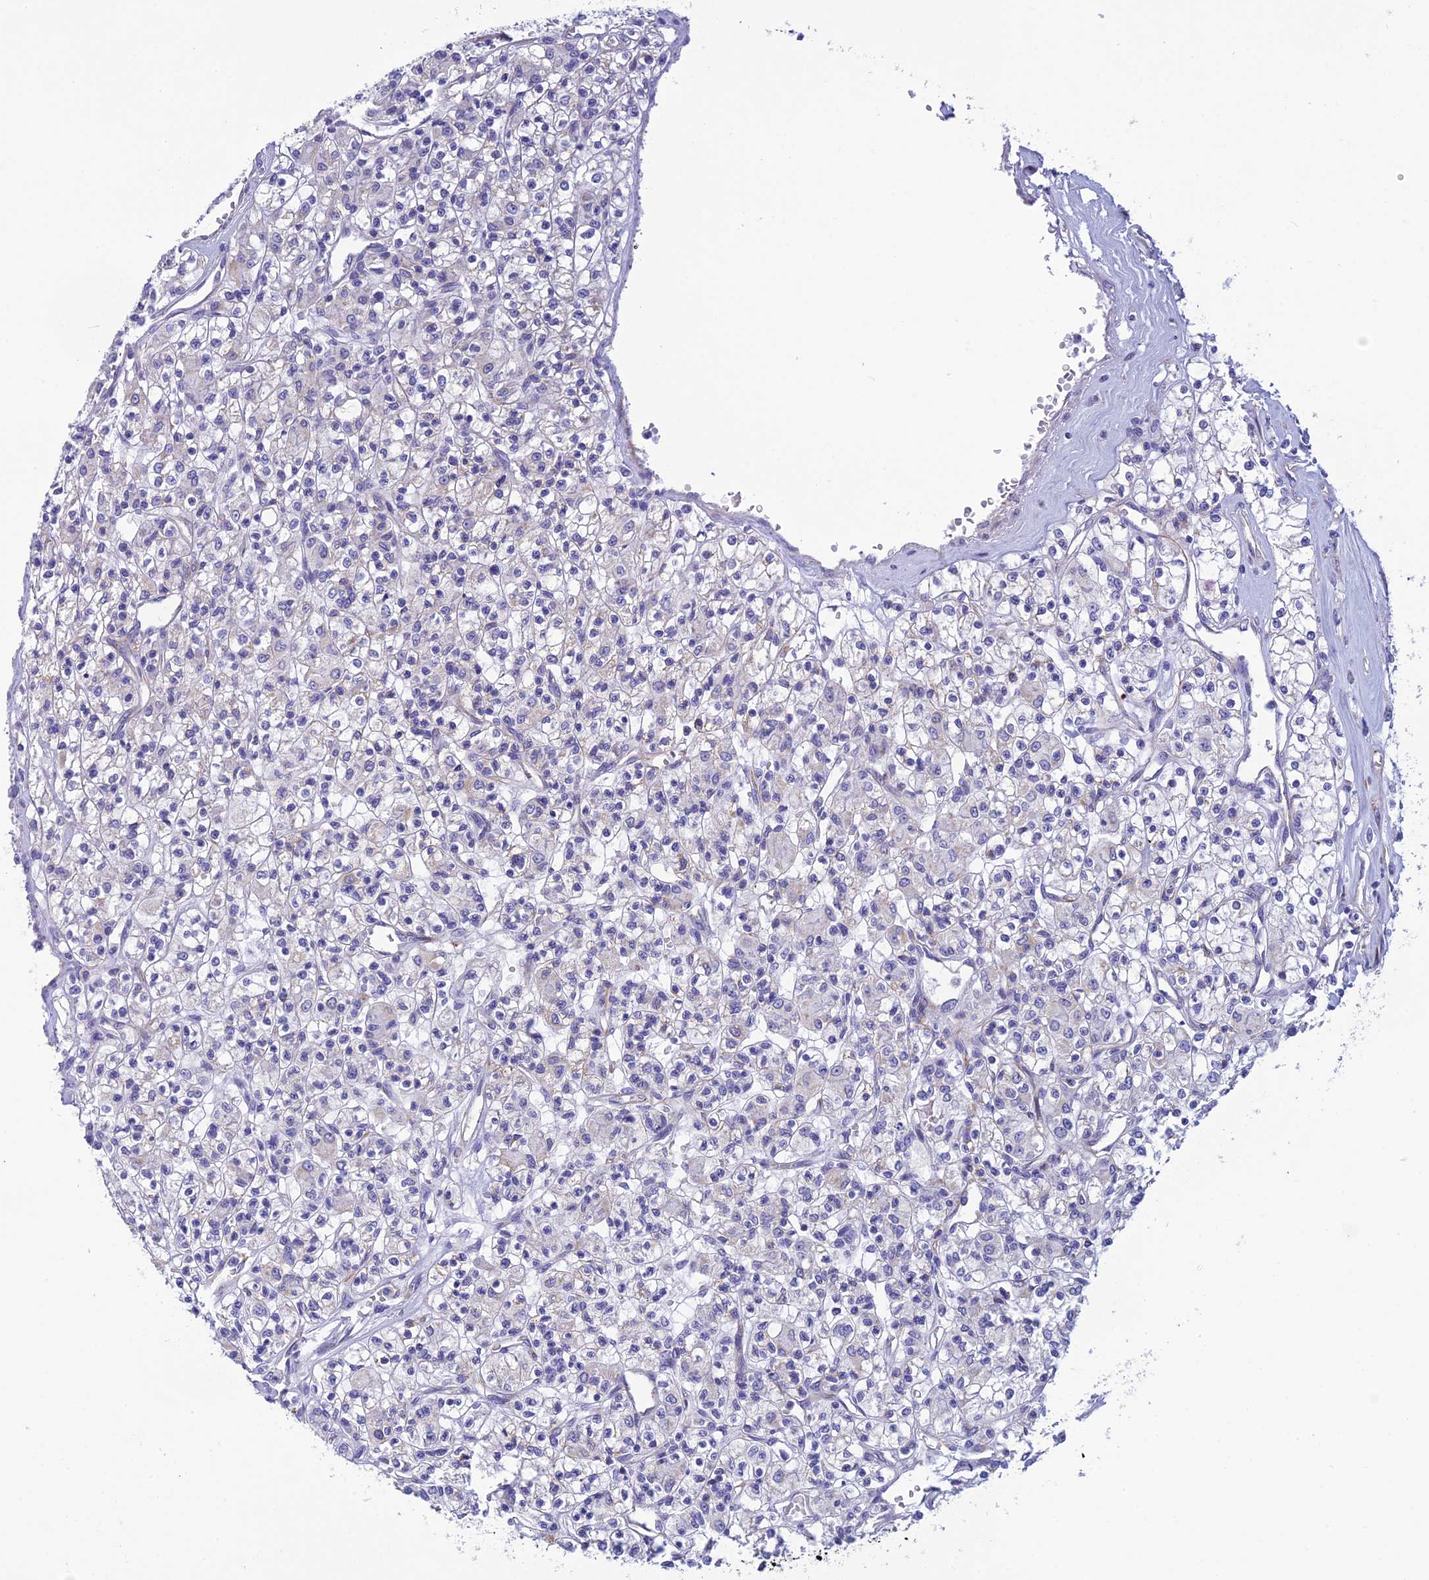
{"staining": {"intensity": "negative", "quantity": "none", "location": "none"}, "tissue": "renal cancer", "cell_type": "Tumor cells", "image_type": "cancer", "snomed": [{"axis": "morphology", "description": "Adenocarcinoma, NOS"}, {"axis": "topography", "description": "Kidney"}], "caption": "Immunohistochemical staining of human adenocarcinoma (renal) reveals no significant staining in tumor cells. The staining was performed using DAB to visualize the protein expression in brown, while the nuclei were stained in blue with hematoxylin (Magnification: 20x).", "gene": "POMGNT1", "patient": {"sex": "female", "age": 59}}